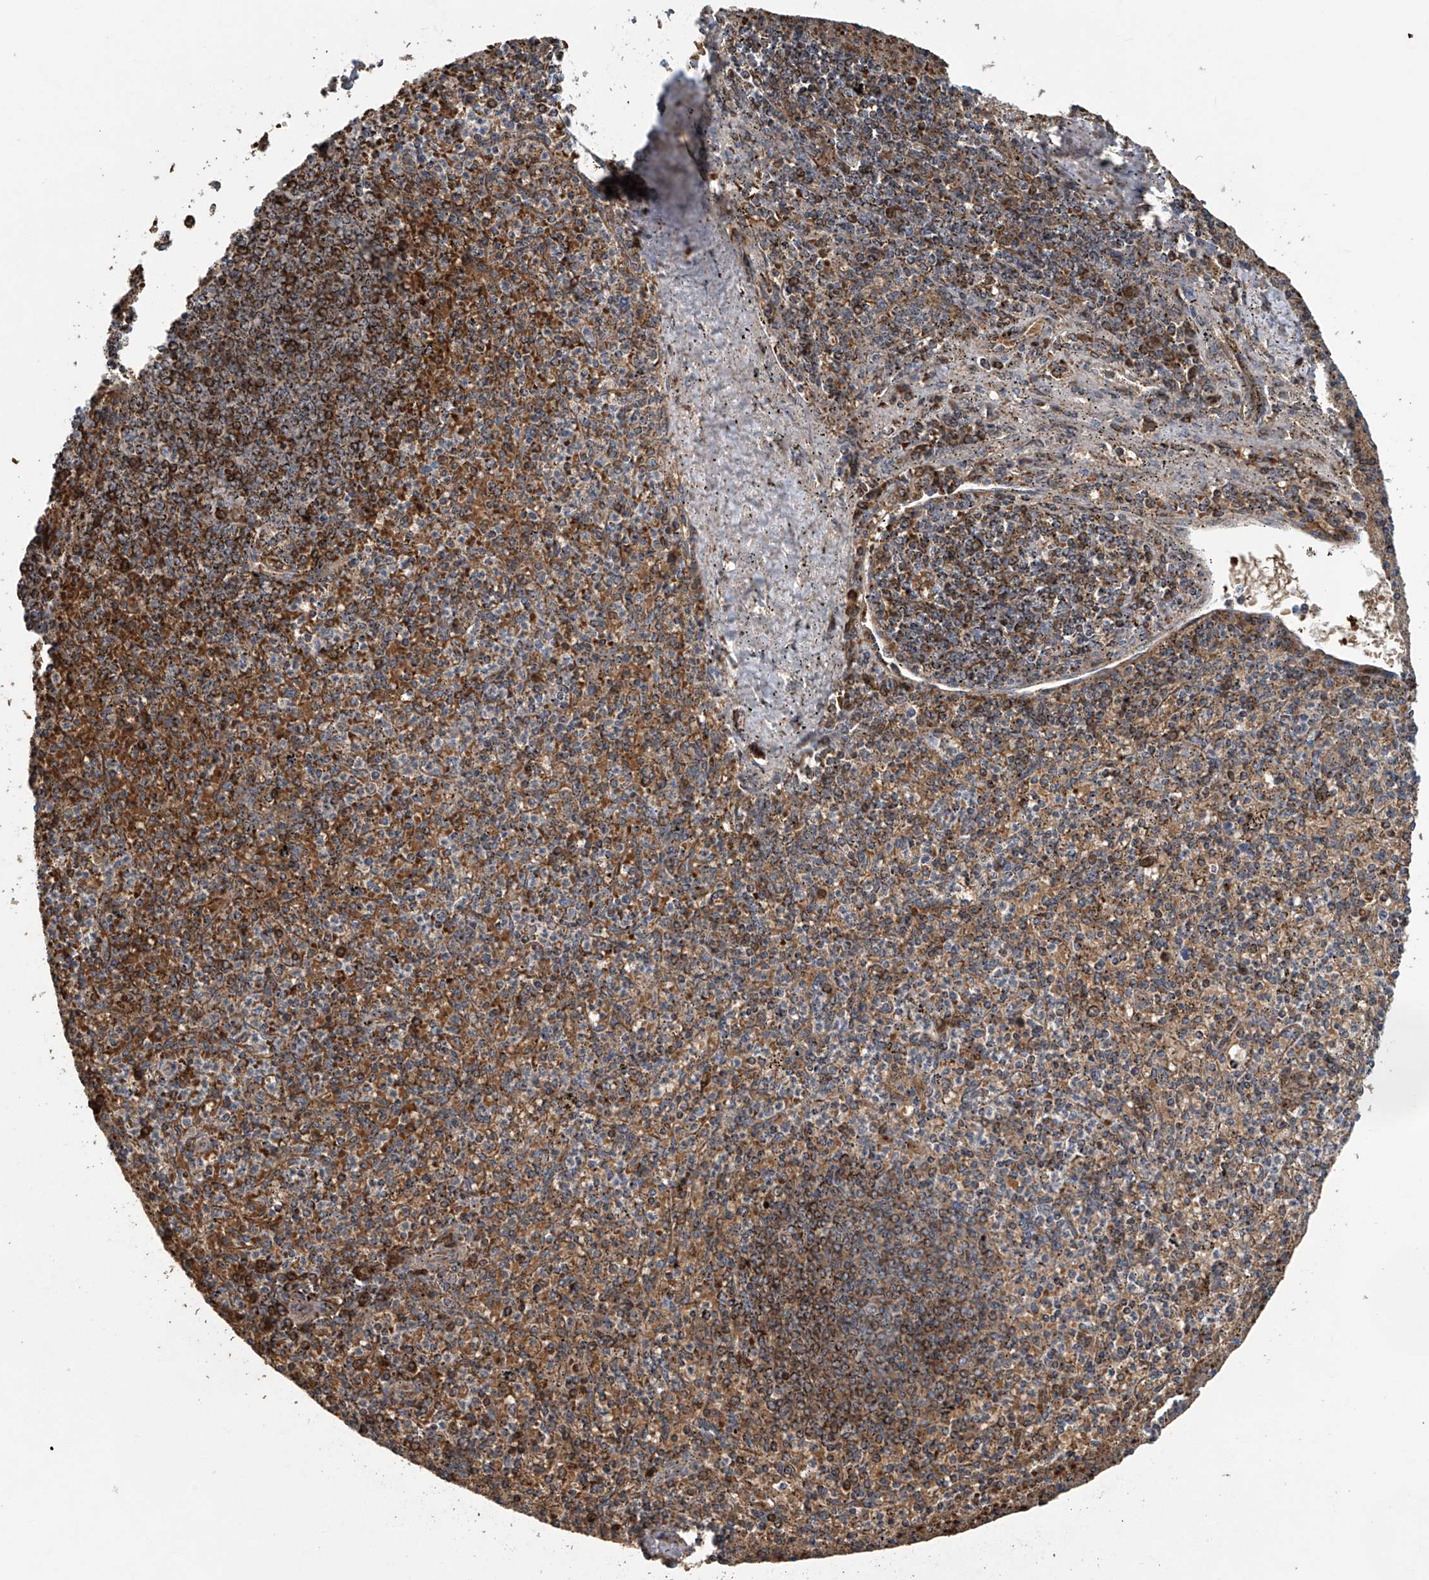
{"staining": {"intensity": "strong", "quantity": "25%-75%", "location": "cytoplasmic/membranous"}, "tissue": "spleen", "cell_type": "Cells in red pulp", "image_type": "normal", "snomed": [{"axis": "morphology", "description": "Normal tissue, NOS"}, {"axis": "topography", "description": "Spleen"}], "caption": "Protein analysis of benign spleen displays strong cytoplasmic/membranous positivity in about 25%-75% of cells in red pulp. (DAB IHC with brightfield microscopy, high magnification).", "gene": "COMMD1", "patient": {"sex": "male", "age": 72}}